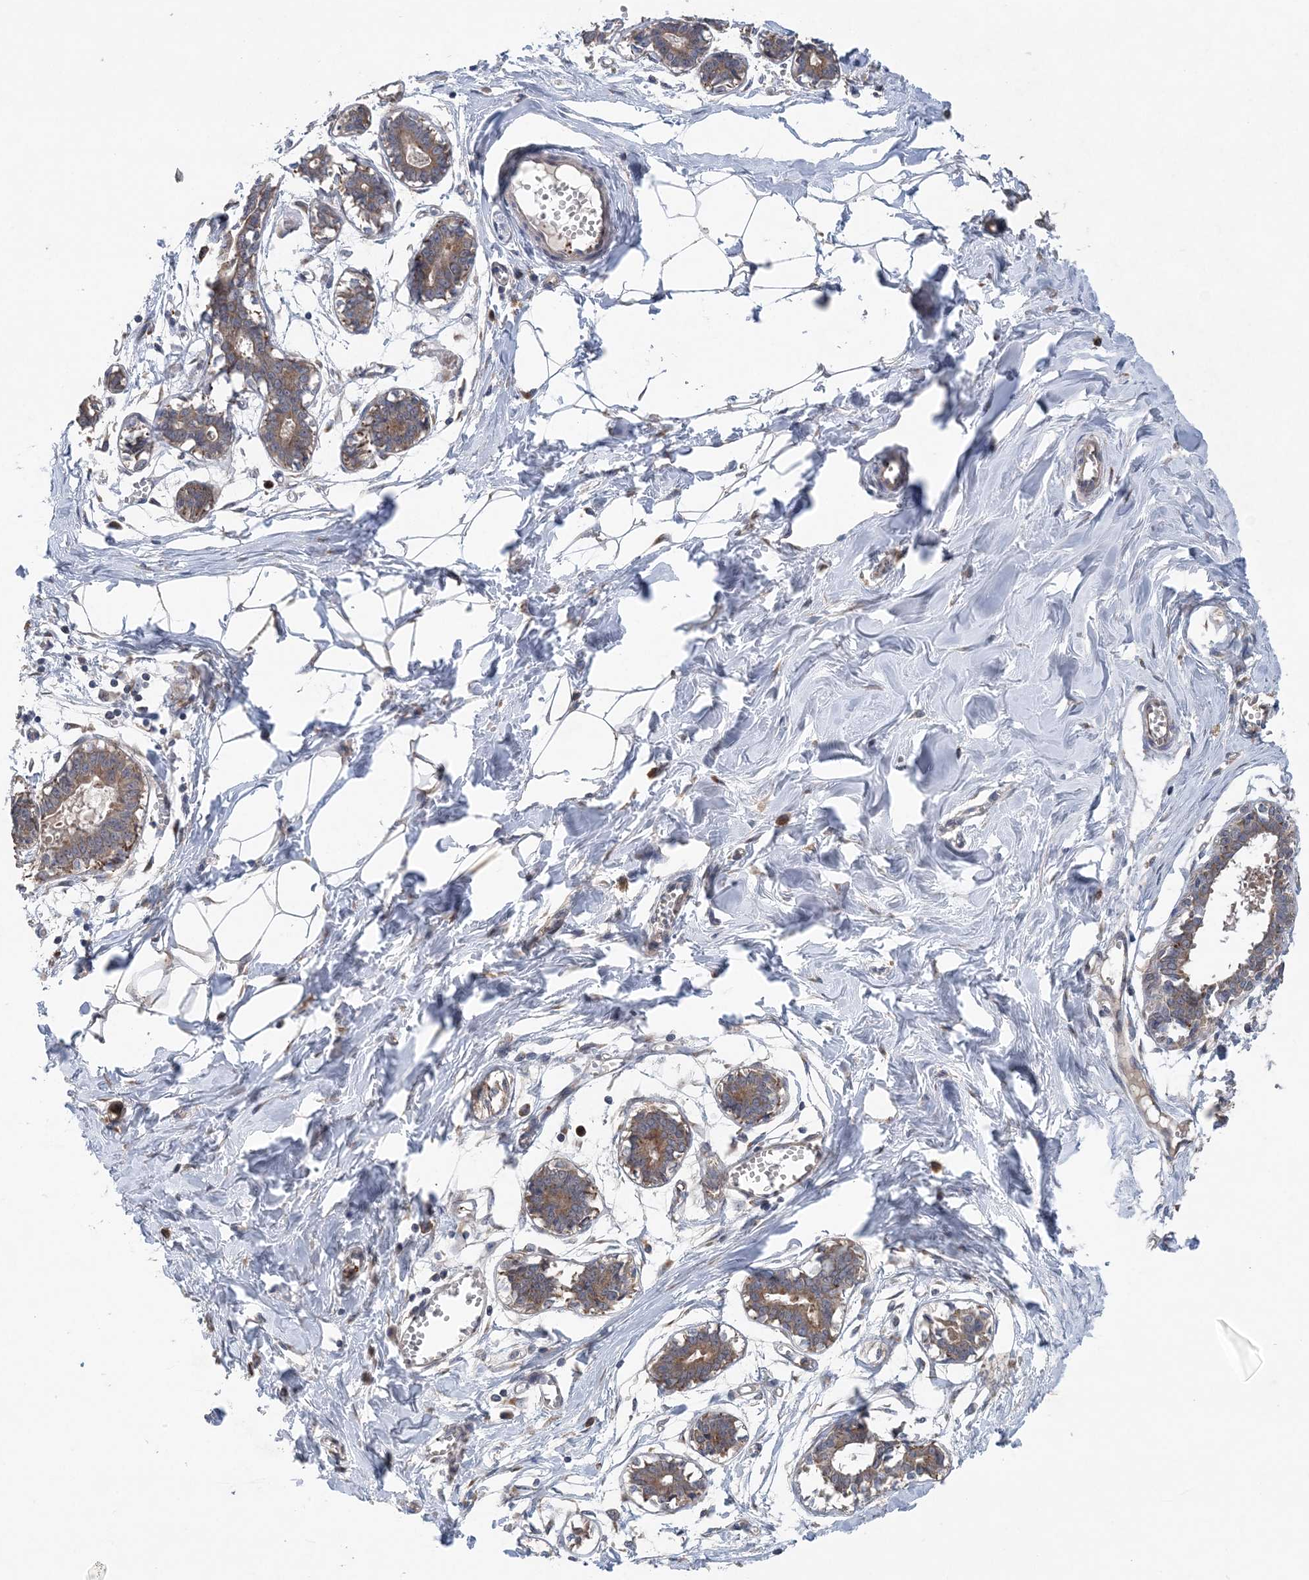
{"staining": {"intensity": "negative", "quantity": "none", "location": "none"}, "tissue": "breast", "cell_type": "Adipocytes", "image_type": "normal", "snomed": [{"axis": "morphology", "description": "Normal tissue, NOS"}, {"axis": "topography", "description": "Breast"}], "caption": "Immunohistochemistry micrograph of unremarkable breast stained for a protein (brown), which demonstrates no expression in adipocytes.", "gene": "PTTG1IP", "patient": {"sex": "female", "age": 27}}